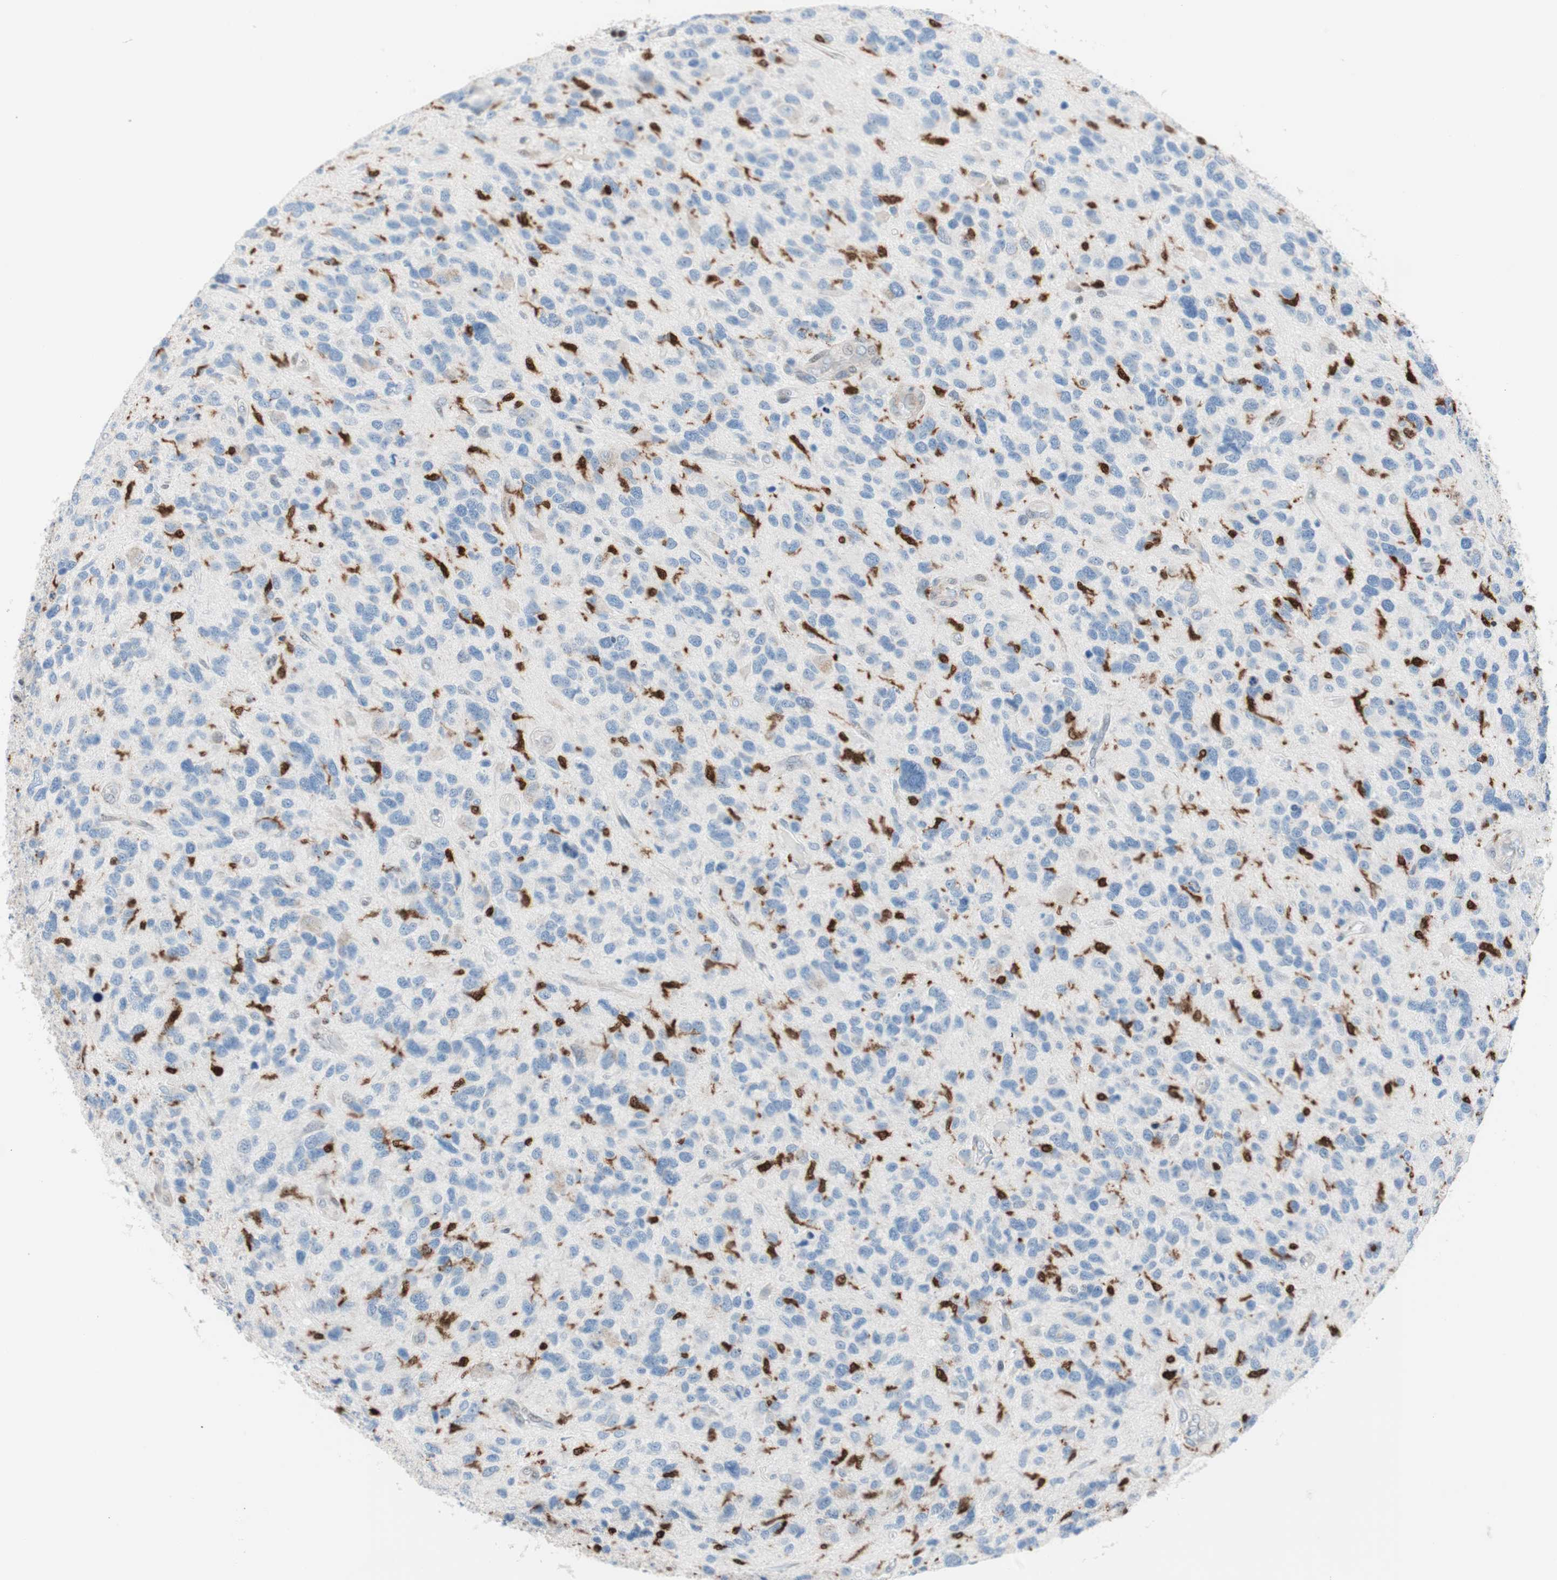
{"staining": {"intensity": "negative", "quantity": "none", "location": "none"}, "tissue": "glioma", "cell_type": "Tumor cells", "image_type": "cancer", "snomed": [{"axis": "morphology", "description": "Glioma, malignant, High grade"}, {"axis": "topography", "description": "Brain"}], "caption": "High power microscopy micrograph of an immunohistochemistry (IHC) micrograph of glioma, revealing no significant staining in tumor cells. (DAB (3,3'-diaminobenzidine) IHC visualized using brightfield microscopy, high magnification).", "gene": "RGS10", "patient": {"sex": "female", "age": 58}}